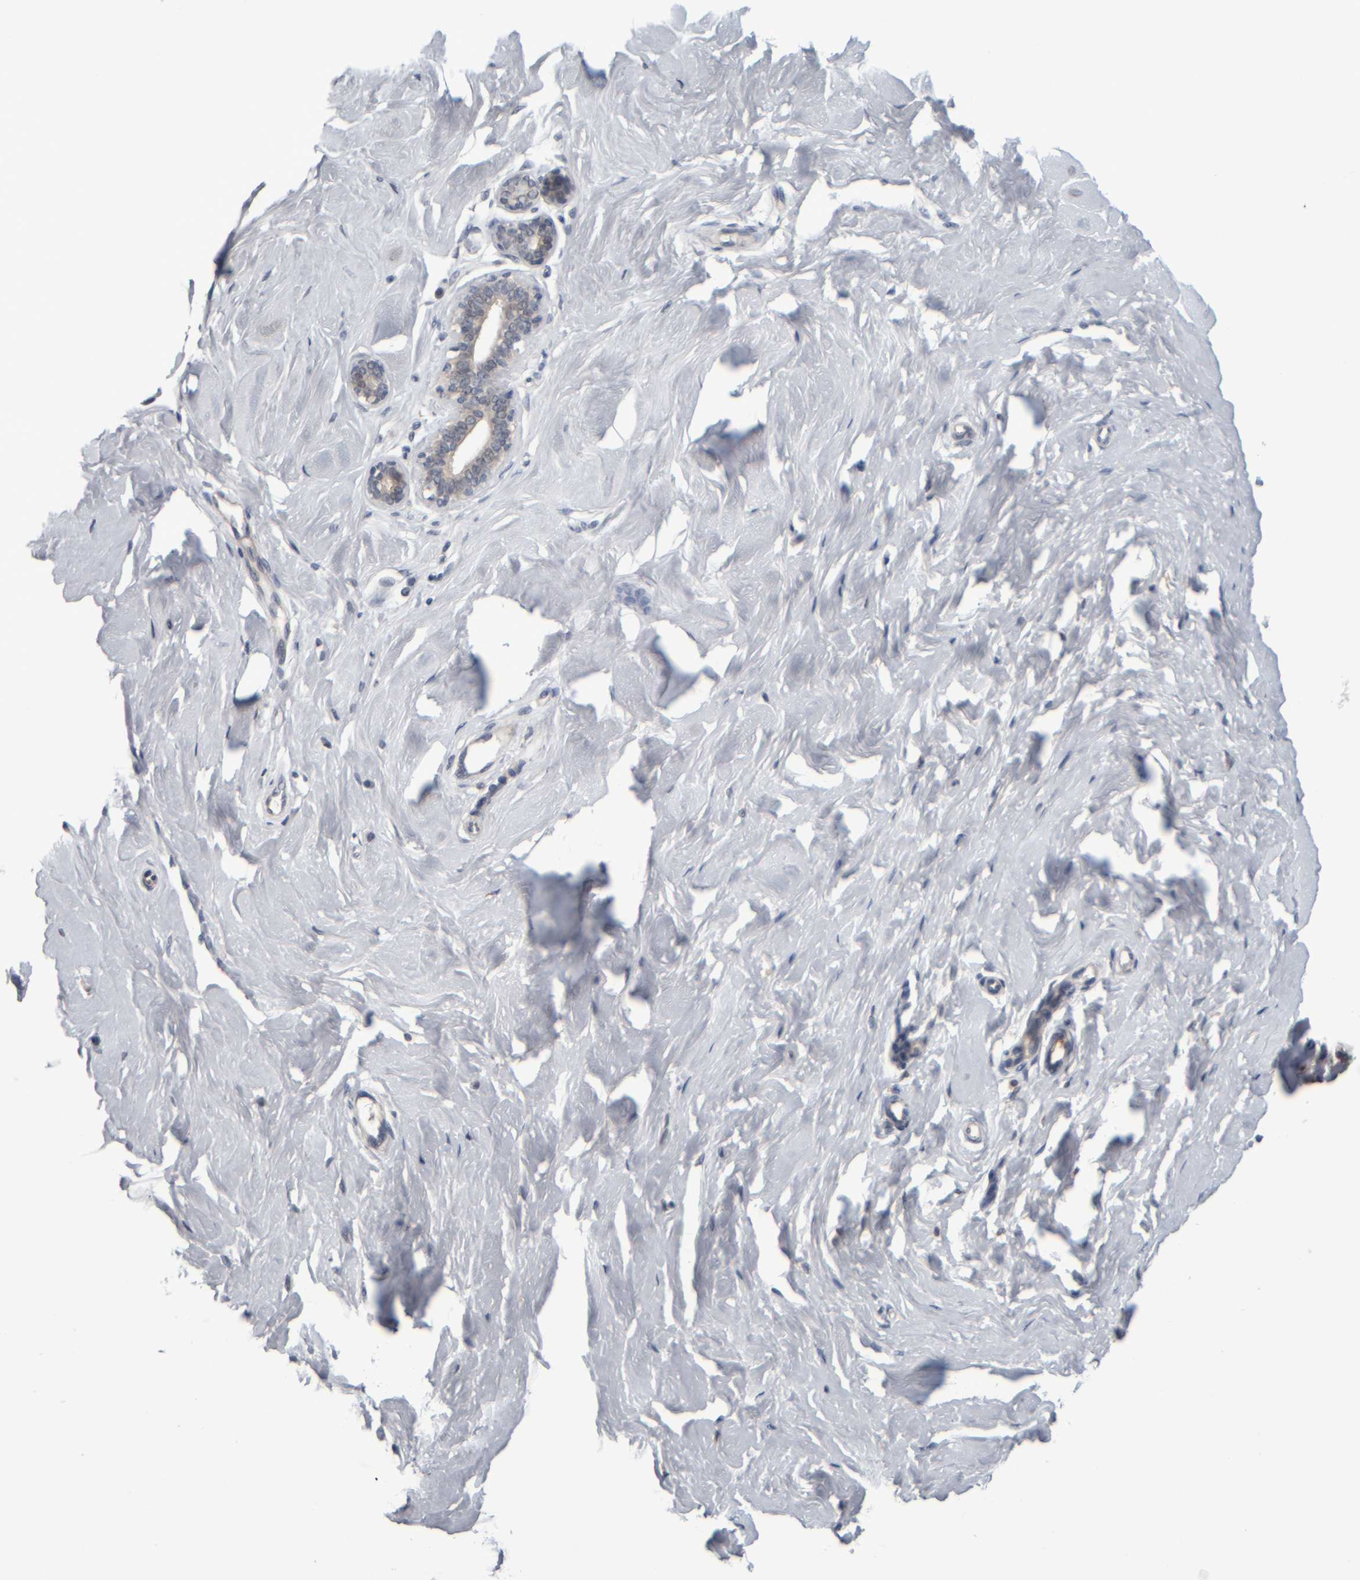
{"staining": {"intensity": "negative", "quantity": "none", "location": "none"}, "tissue": "breast", "cell_type": "Adipocytes", "image_type": "normal", "snomed": [{"axis": "morphology", "description": "Normal tissue, NOS"}, {"axis": "topography", "description": "Breast"}], "caption": "This is an IHC micrograph of unremarkable human breast. There is no staining in adipocytes.", "gene": "COL14A1", "patient": {"sex": "female", "age": 23}}